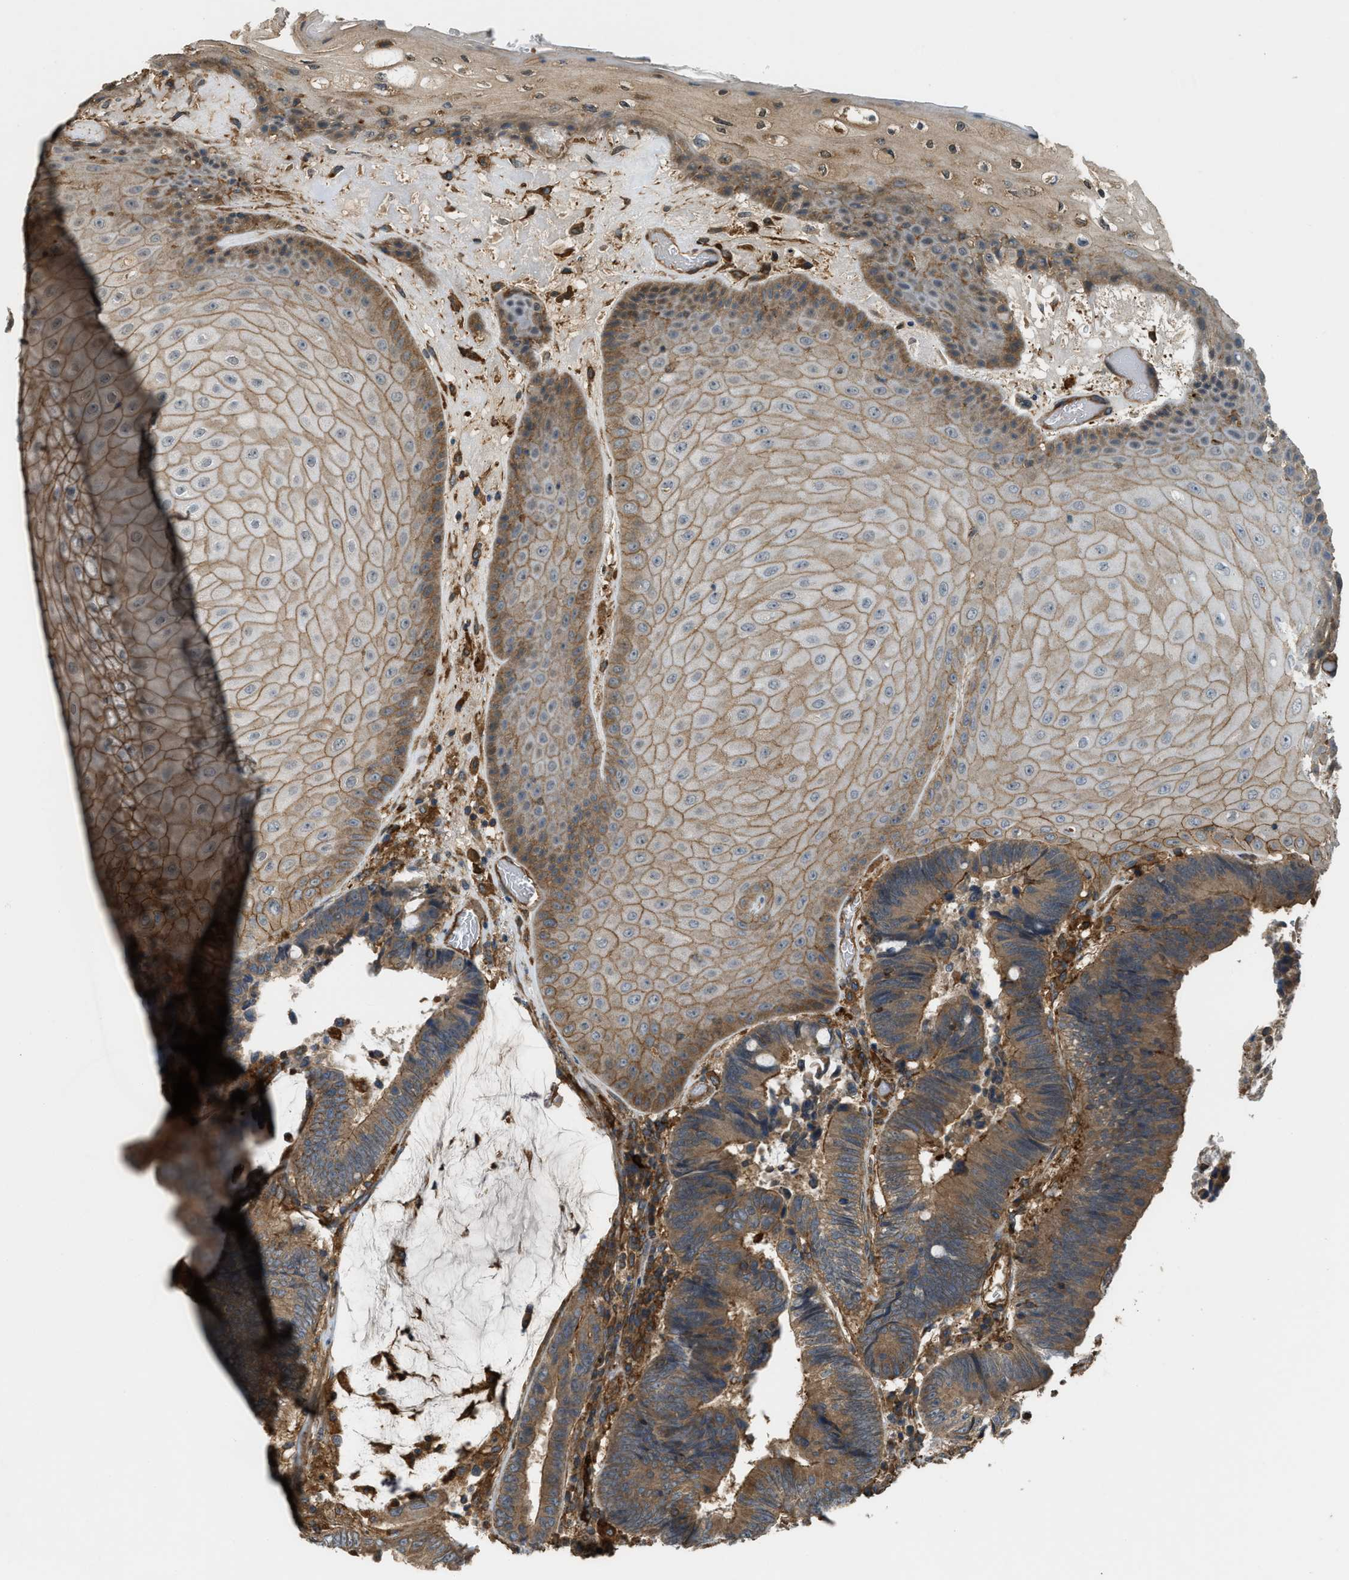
{"staining": {"intensity": "moderate", "quantity": ">75%", "location": "cytoplasmic/membranous"}, "tissue": "colorectal cancer", "cell_type": "Tumor cells", "image_type": "cancer", "snomed": [{"axis": "morphology", "description": "Adenocarcinoma, NOS"}, {"axis": "topography", "description": "Rectum"}, {"axis": "topography", "description": "Anal"}], "caption": "A micrograph of adenocarcinoma (colorectal) stained for a protein shows moderate cytoplasmic/membranous brown staining in tumor cells.", "gene": "BAG4", "patient": {"sex": "female", "age": 89}}